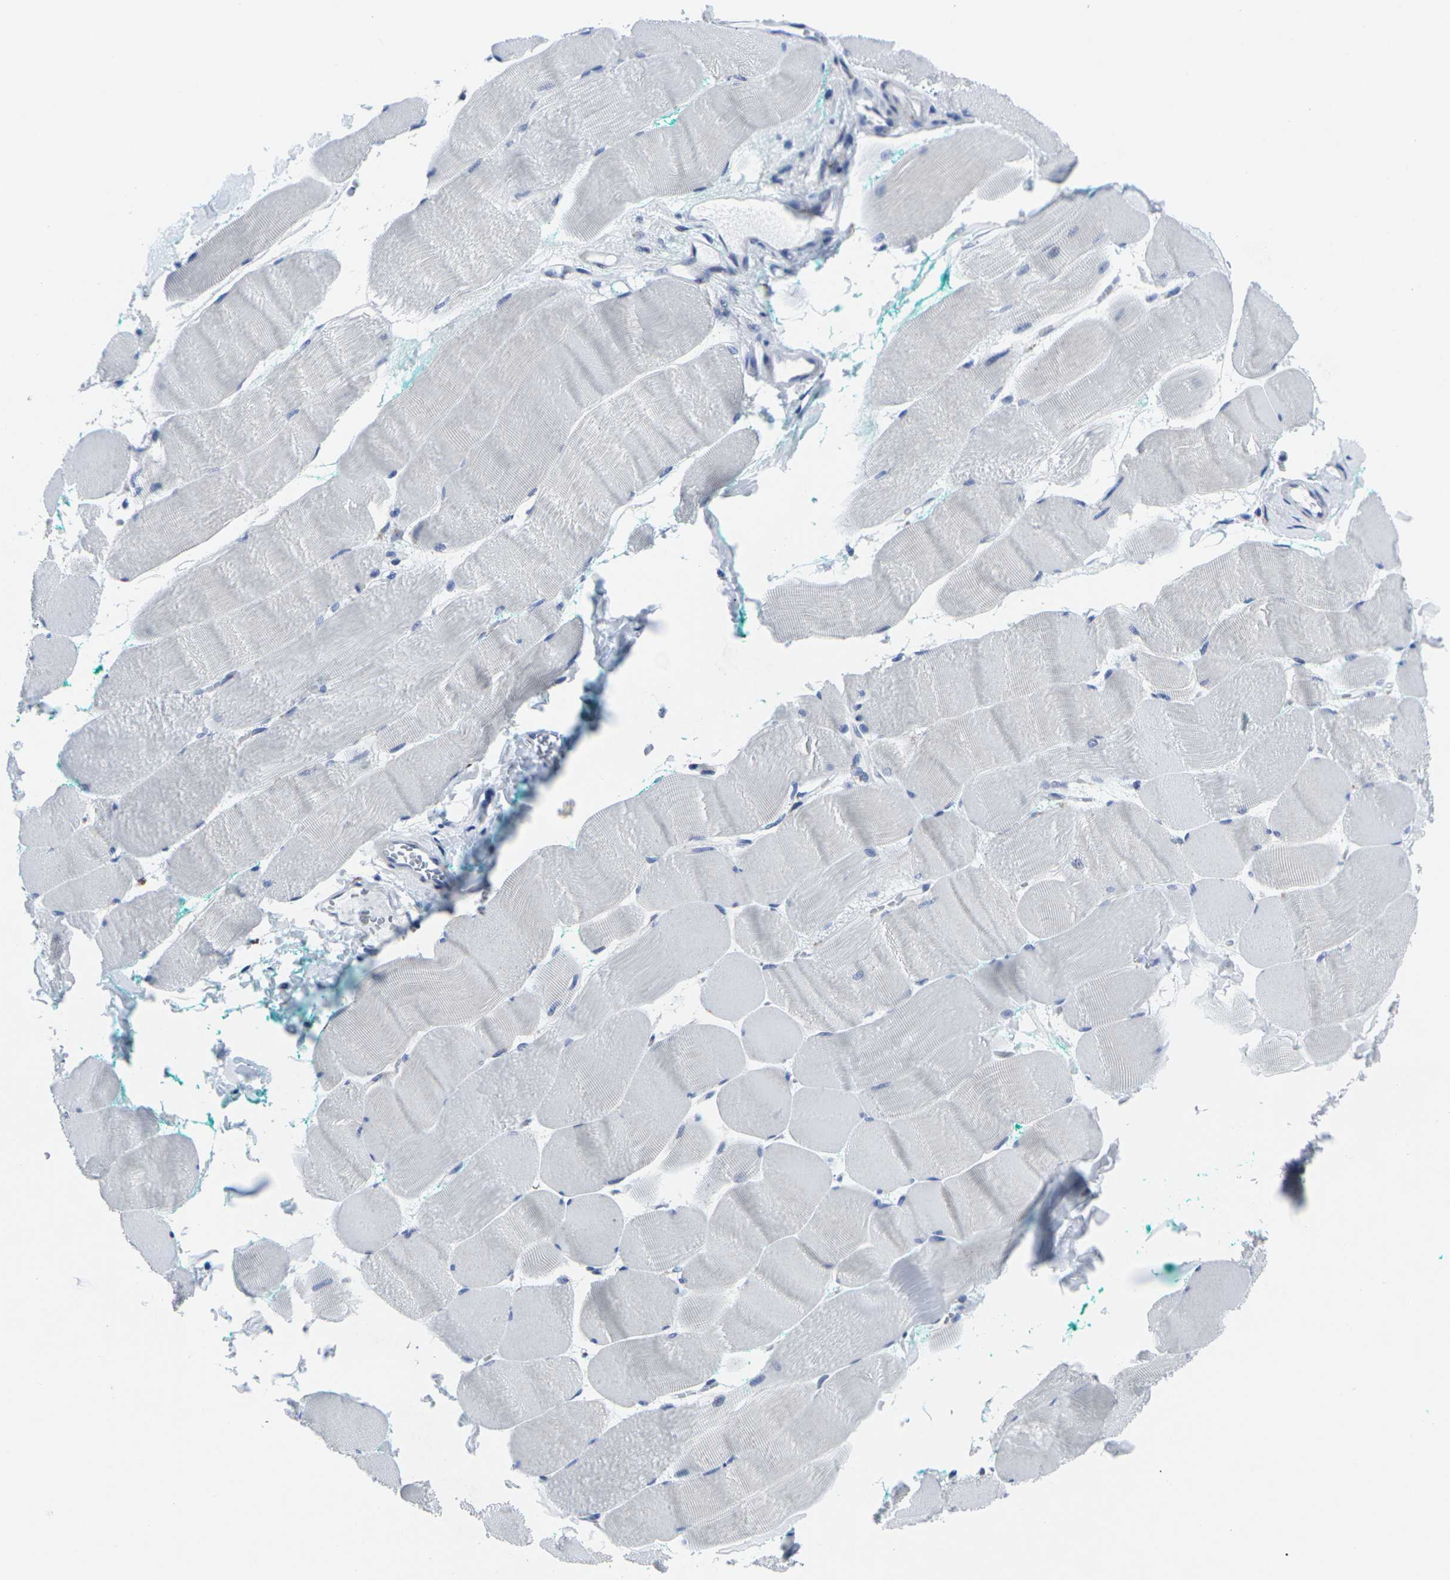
{"staining": {"intensity": "negative", "quantity": "none", "location": "none"}, "tissue": "skeletal muscle", "cell_type": "Myocytes", "image_type": "normal", "snomed": [{"axis": "morphology", "description": "Normal tissue, NOS"}, {"axis": "morphology", "description": "Squamous cell carcinoma, NOS"}, {"axis": "topography", "description": "Skeletal muscle"}], "caption": "Image shows no significant protein staining in myocytes of unremarkable skeletal muscle.", "gene": "RPN1", "patient": {"sex": "male", "age": 51}}